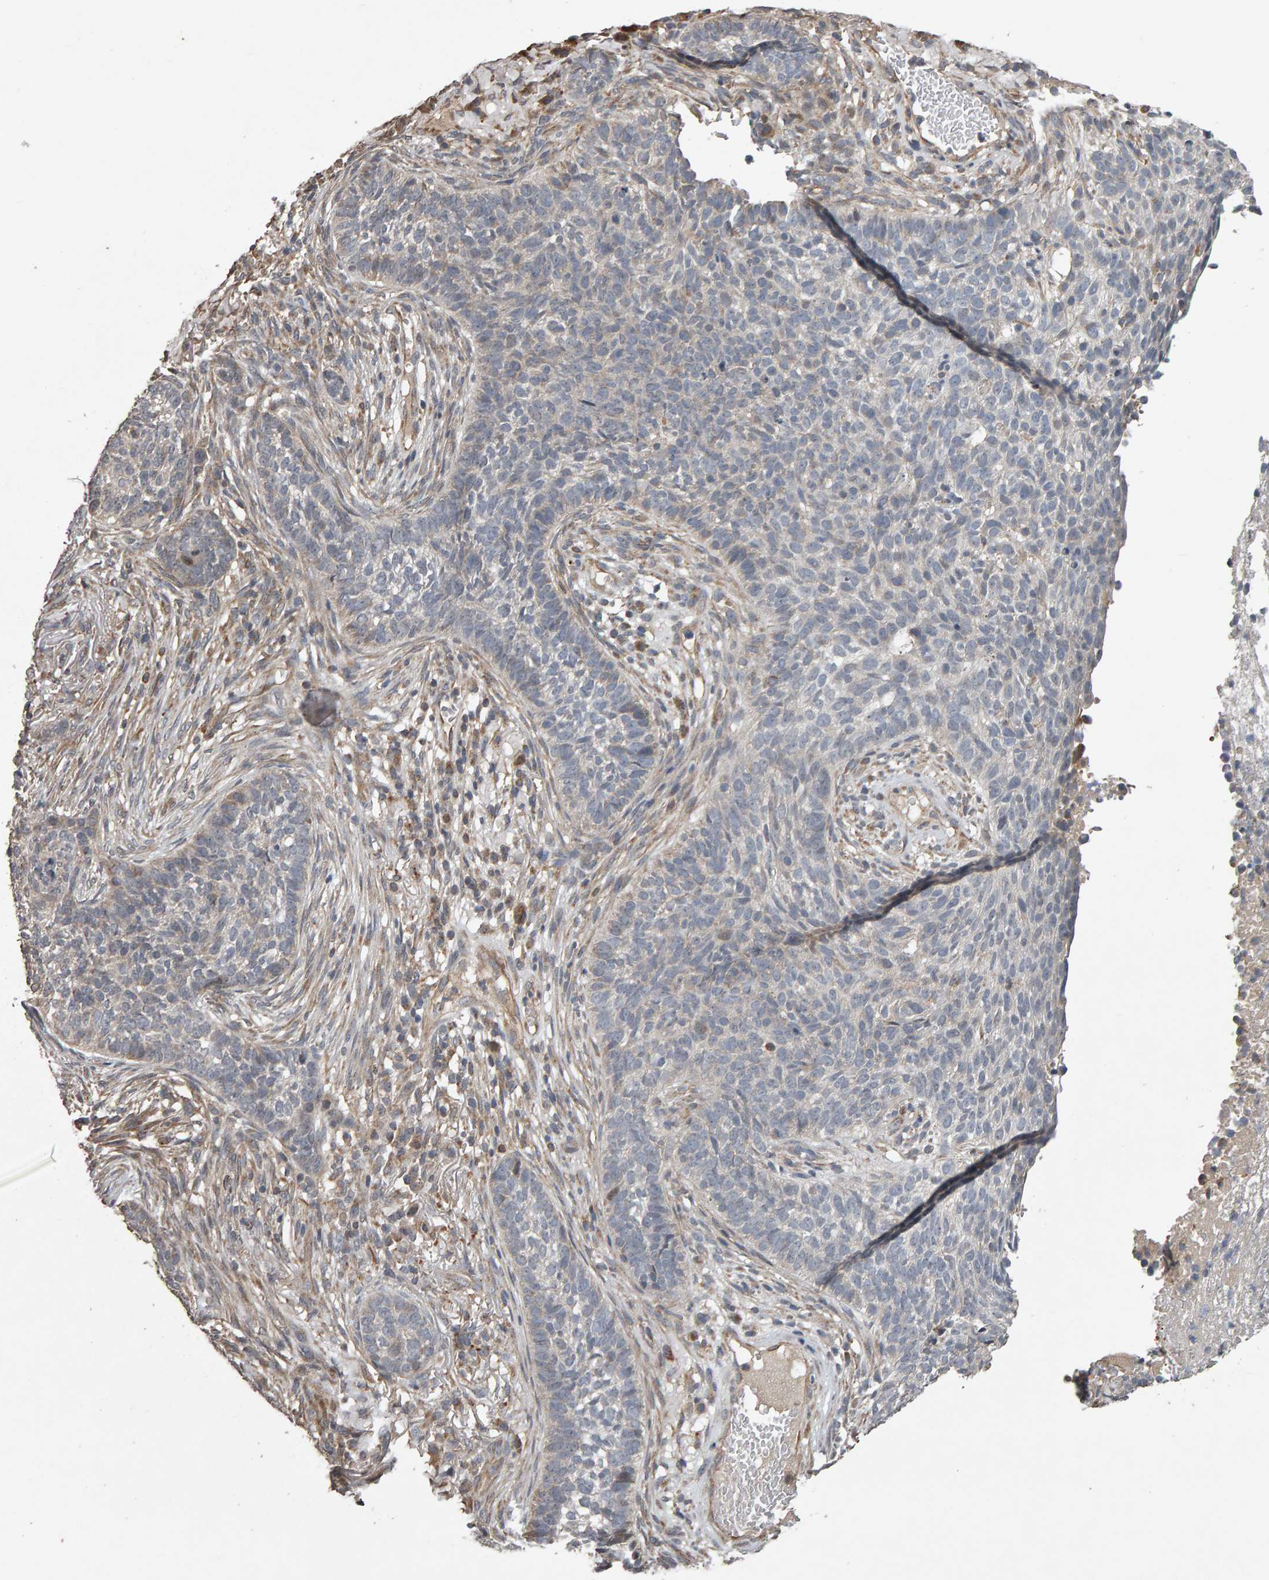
{"staining": {"intensity": "negative", "quantity": "none", "location": "none"}, "tissue": "skin cancer", "cell_type": "Tumor cells", "image_type": "cancer", "snomed": [{"axis": "morphology", "description": "Basal cell carcinoma"}, {"axis": "topography", "description": "Skin"}], "caption": "High power microscopy image of an immunohistochemistry image of skin cancer, revealing no significant staining in tumor cells.", "gene": "COASY", "patient": {"sex": "male", "age": 85}}